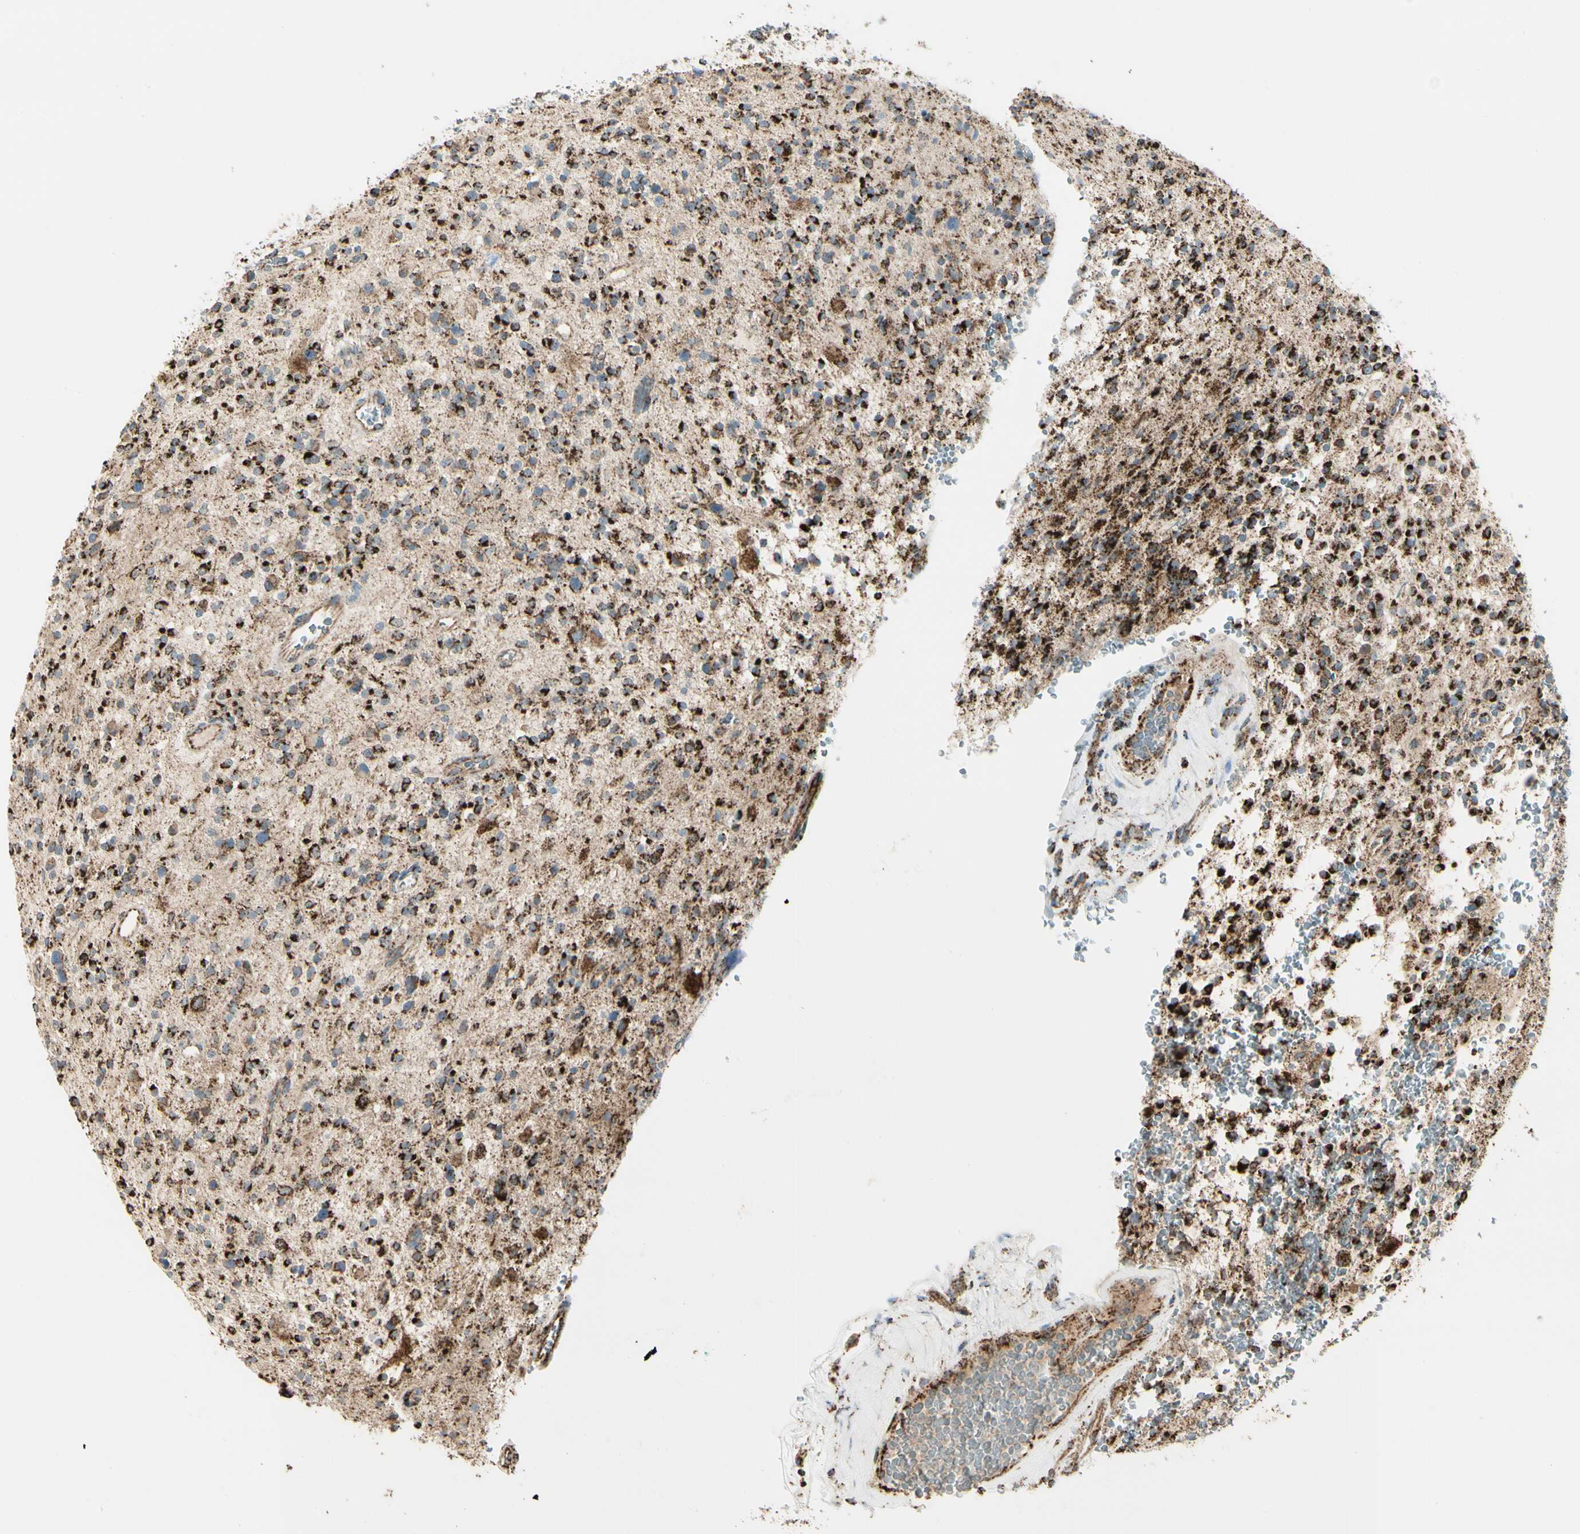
{"staining": {"intensity": "strong", "quantity": ">75%", "location": "cytoplasmic/membranous"}, "tissue": "glioma", "cell_type": "Tumor cells", "image_type": "cancer", "snomed": [{"axis": "morphology", "description": "Glioma, malignant, High grade"}, {"axis": "topography", "description": "Brain"}], "caption": "Protein expression analysis of human malignant glioma (high-grade) reveals strong cytoplasmic/membranous staining in about >75% of tumor cells.", "gene": "ME2", "patient": {"sex": "male", "age": 48}}